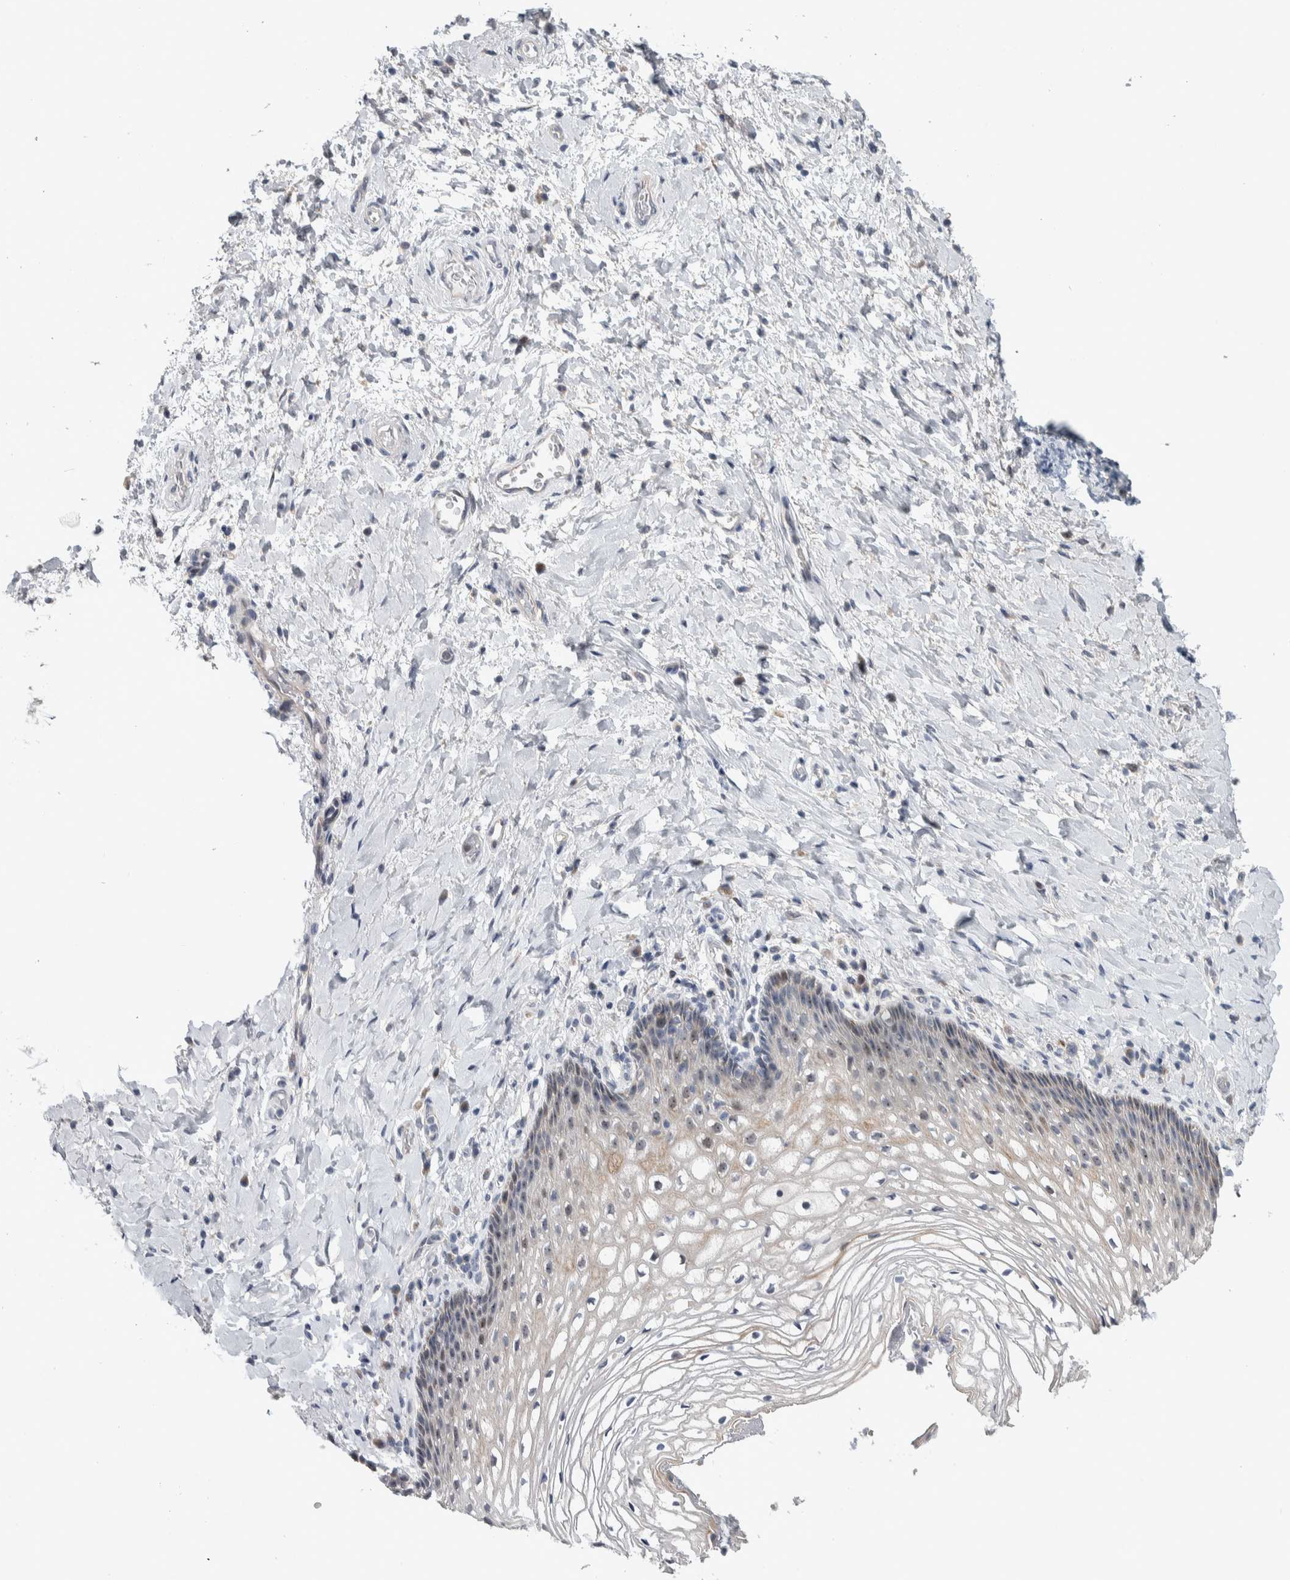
{"staining": {"intensity": "weak", "quantity": "<25%", "location": "cytoplasmic/membranous"}, "tissue": "vagina", "cell_type": "Squamous epithelial cells", "image_type": "normal", "snomed": [{"axis": "morphology", "description": "Normal tissue, NOS"}, {"axis": "topography", "description": "Vagina"}], "caption": "The image displays no significant staining in squamous epithelial cells of vagina.", "gene": "PRRG4", "patient": {"sex": "female", "age": 60}}